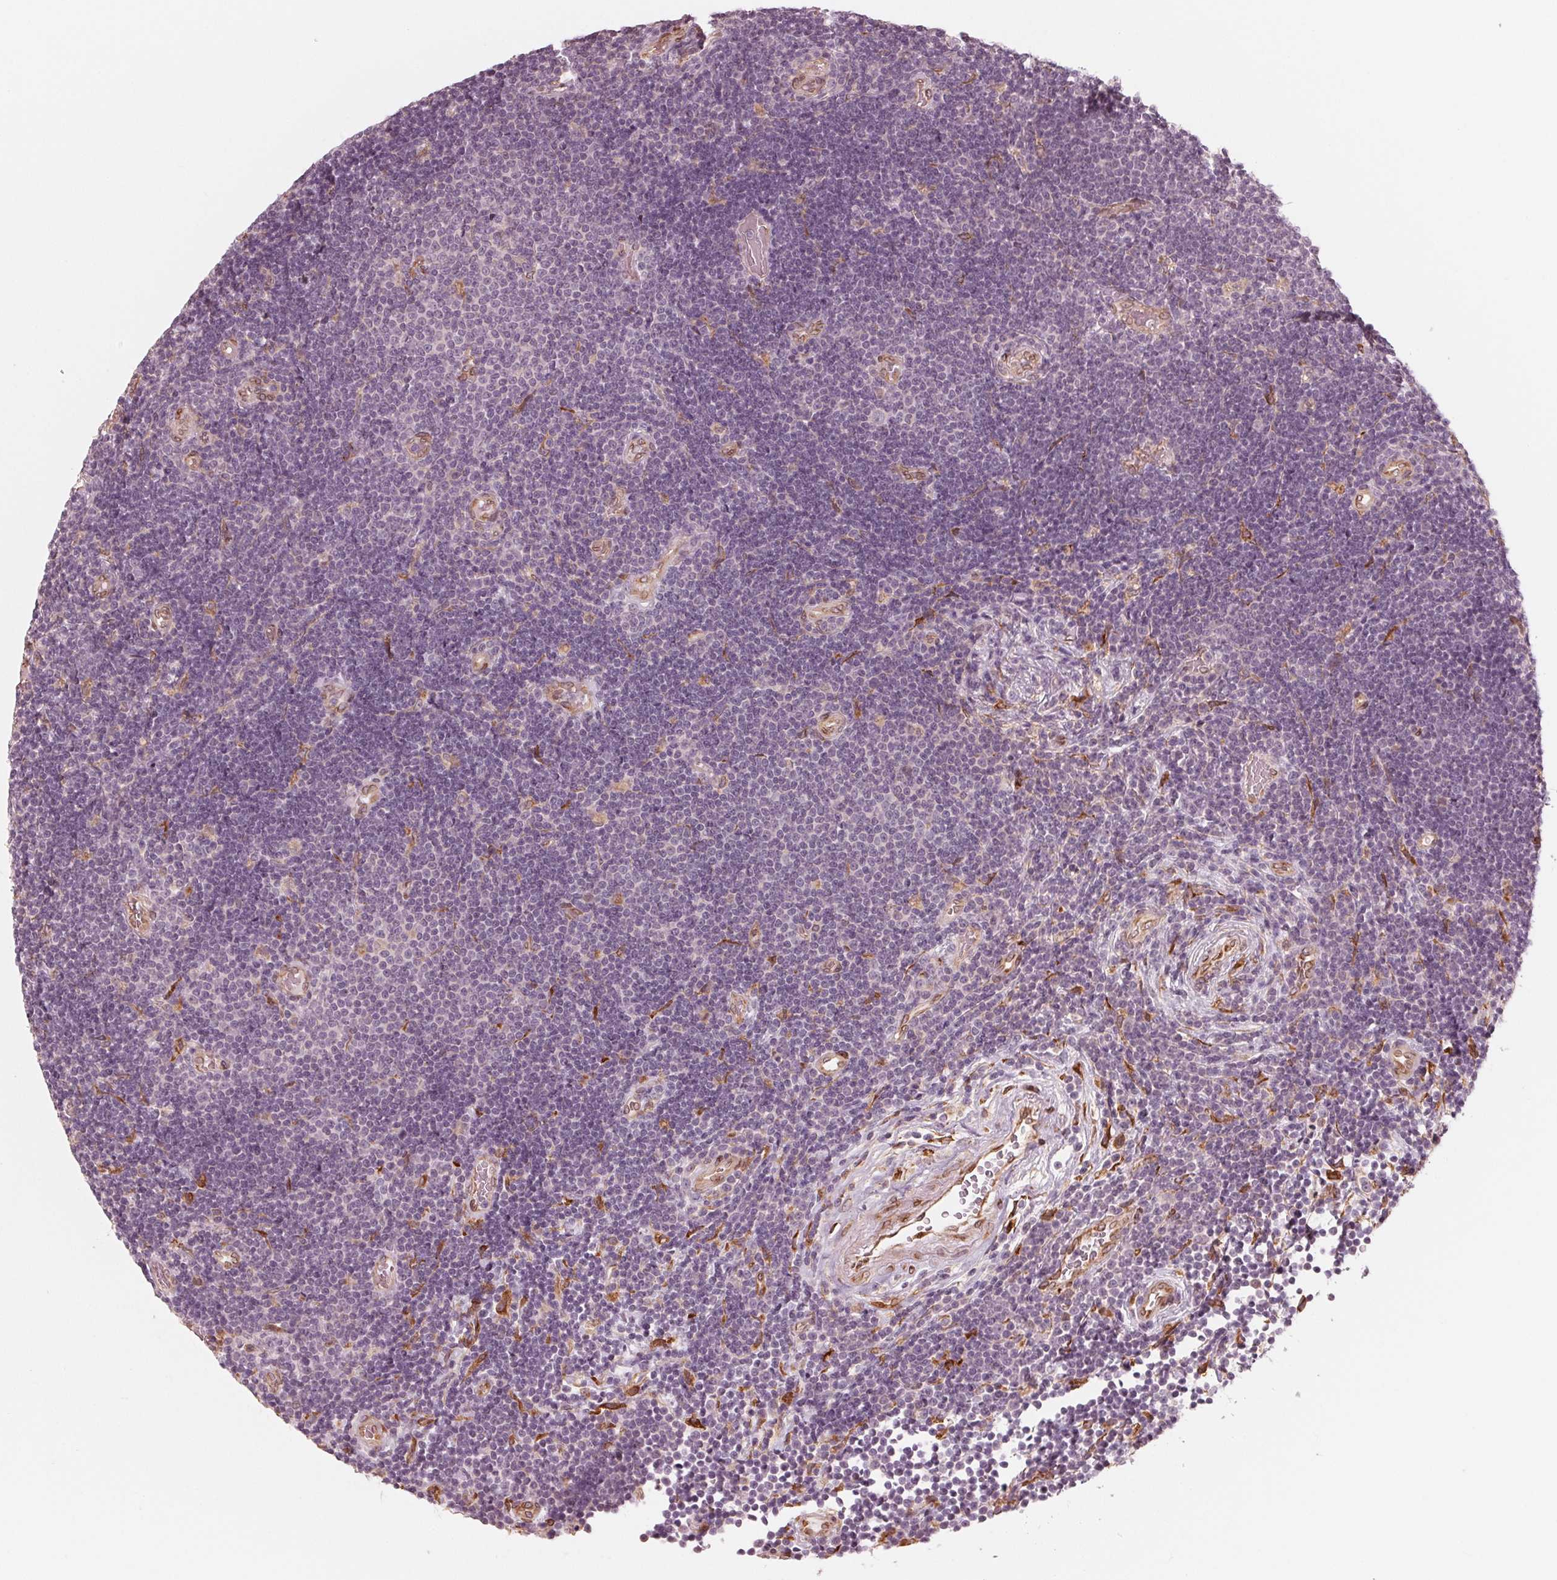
{"staining": {"intensity": "negative", "quantity": "none", "location": "none"}, "tissue": "lymphoma", "cell_type": "Tumor cells", "image_type": "cancer", "snomed": [{"axis": "morphology", "description": "Malignant lymphoma, non-Hodgkin's type, Low grade"}, {"axis": "topography", "description": "Brain"}], "caption": "Immunohistochemistry (IHC) of low-grade malignant lymphoma, non-Hodgkin's type shows no positivity in tumor cells.", "gene": "IKBIP", "patient": {"sex": "female", "age": 66}}